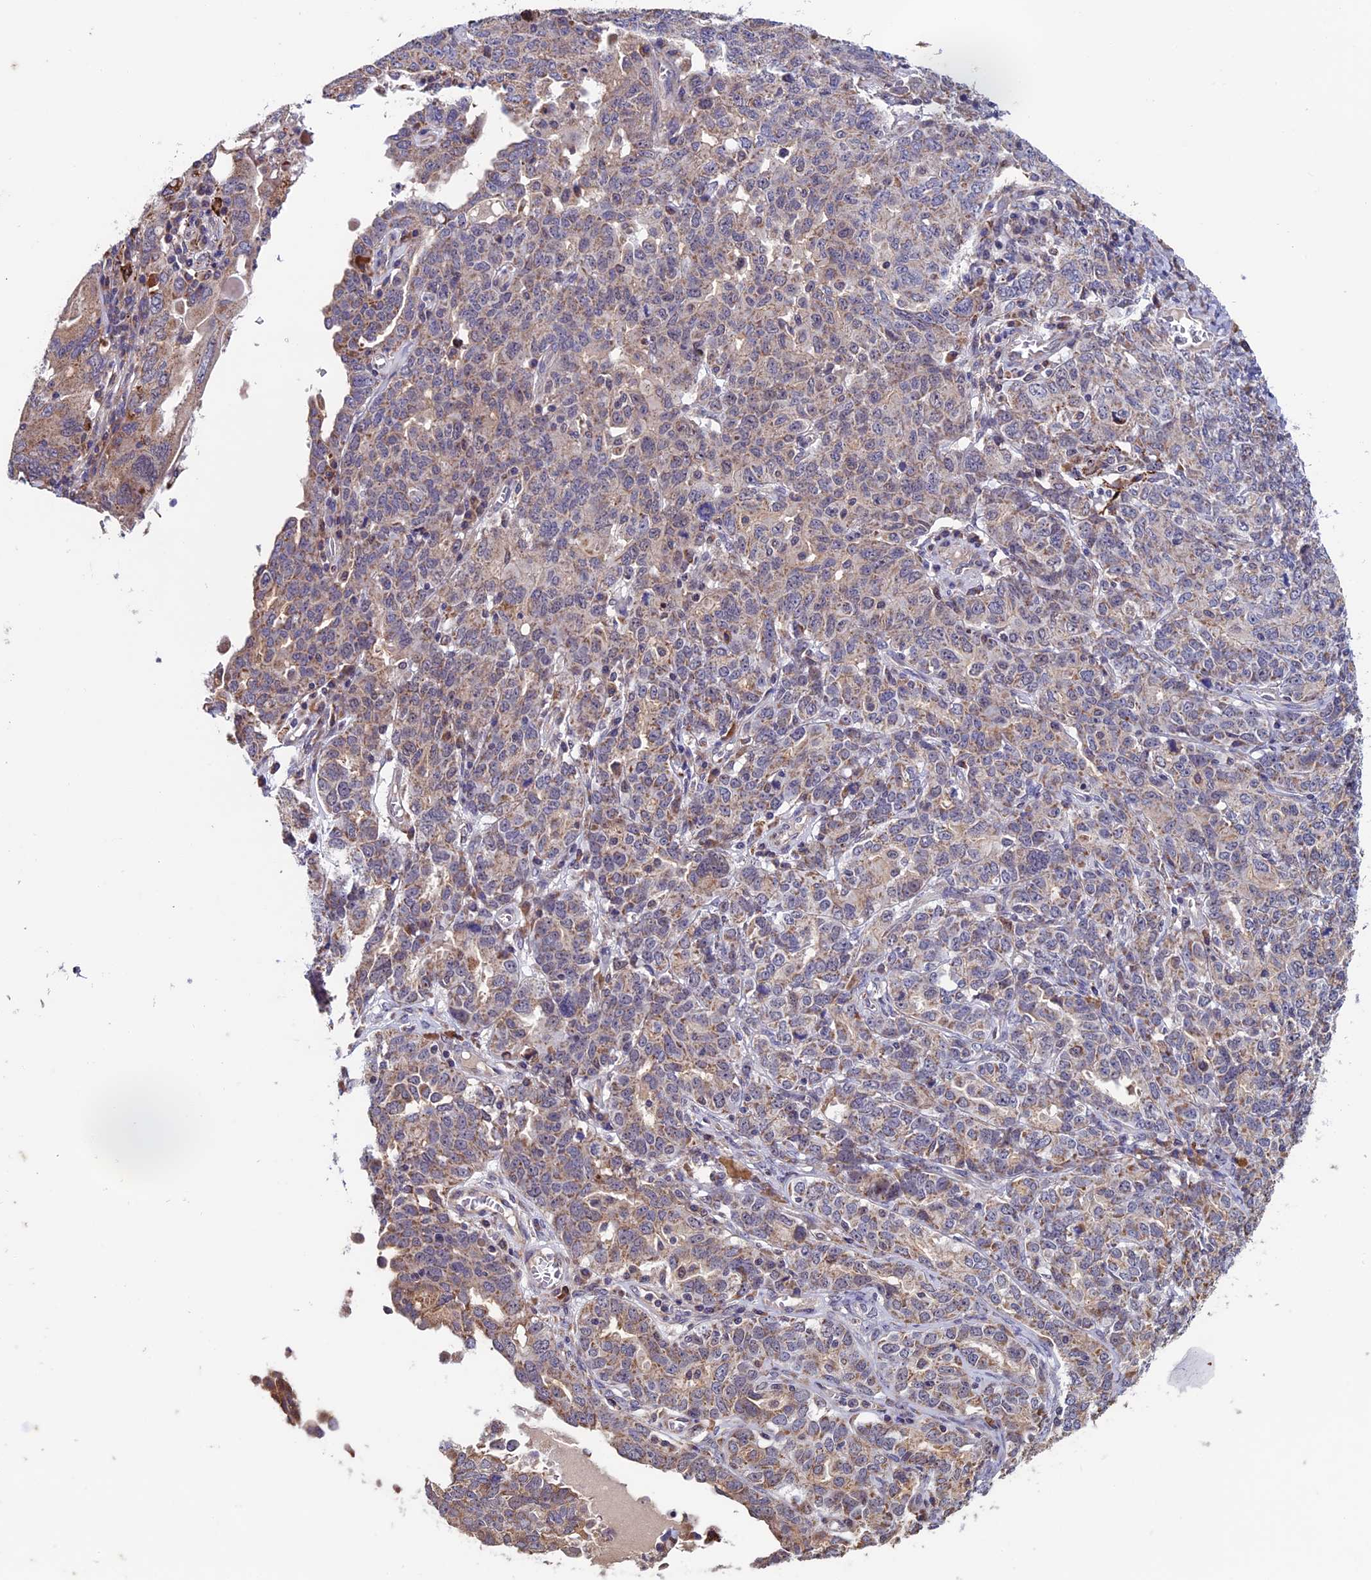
{"staining": {"intensity": "weak", "quantity": ">75%", "location": "cytoplasmic/membranous"}, "tissue": "ovarian cancer", "cell_type": "Tumor cells", "image_type": "cancer", "snomed": [{"axis": "morphology", "description": "Carcinoma, endometroid"}, {"axis": "topography", "description": "Ovary"}], "caption": "Immunohistochemistry (IHC) photomicrograph of human ovarian cancer (endometroid carcinoma) stained for a protein (brown), which exhibits low levels of weak cytoplasmic/membranous staining in approximately >75% of tumor cells.", "gene": "RNF17", "patient": {"sex": "female", "age": 62}}